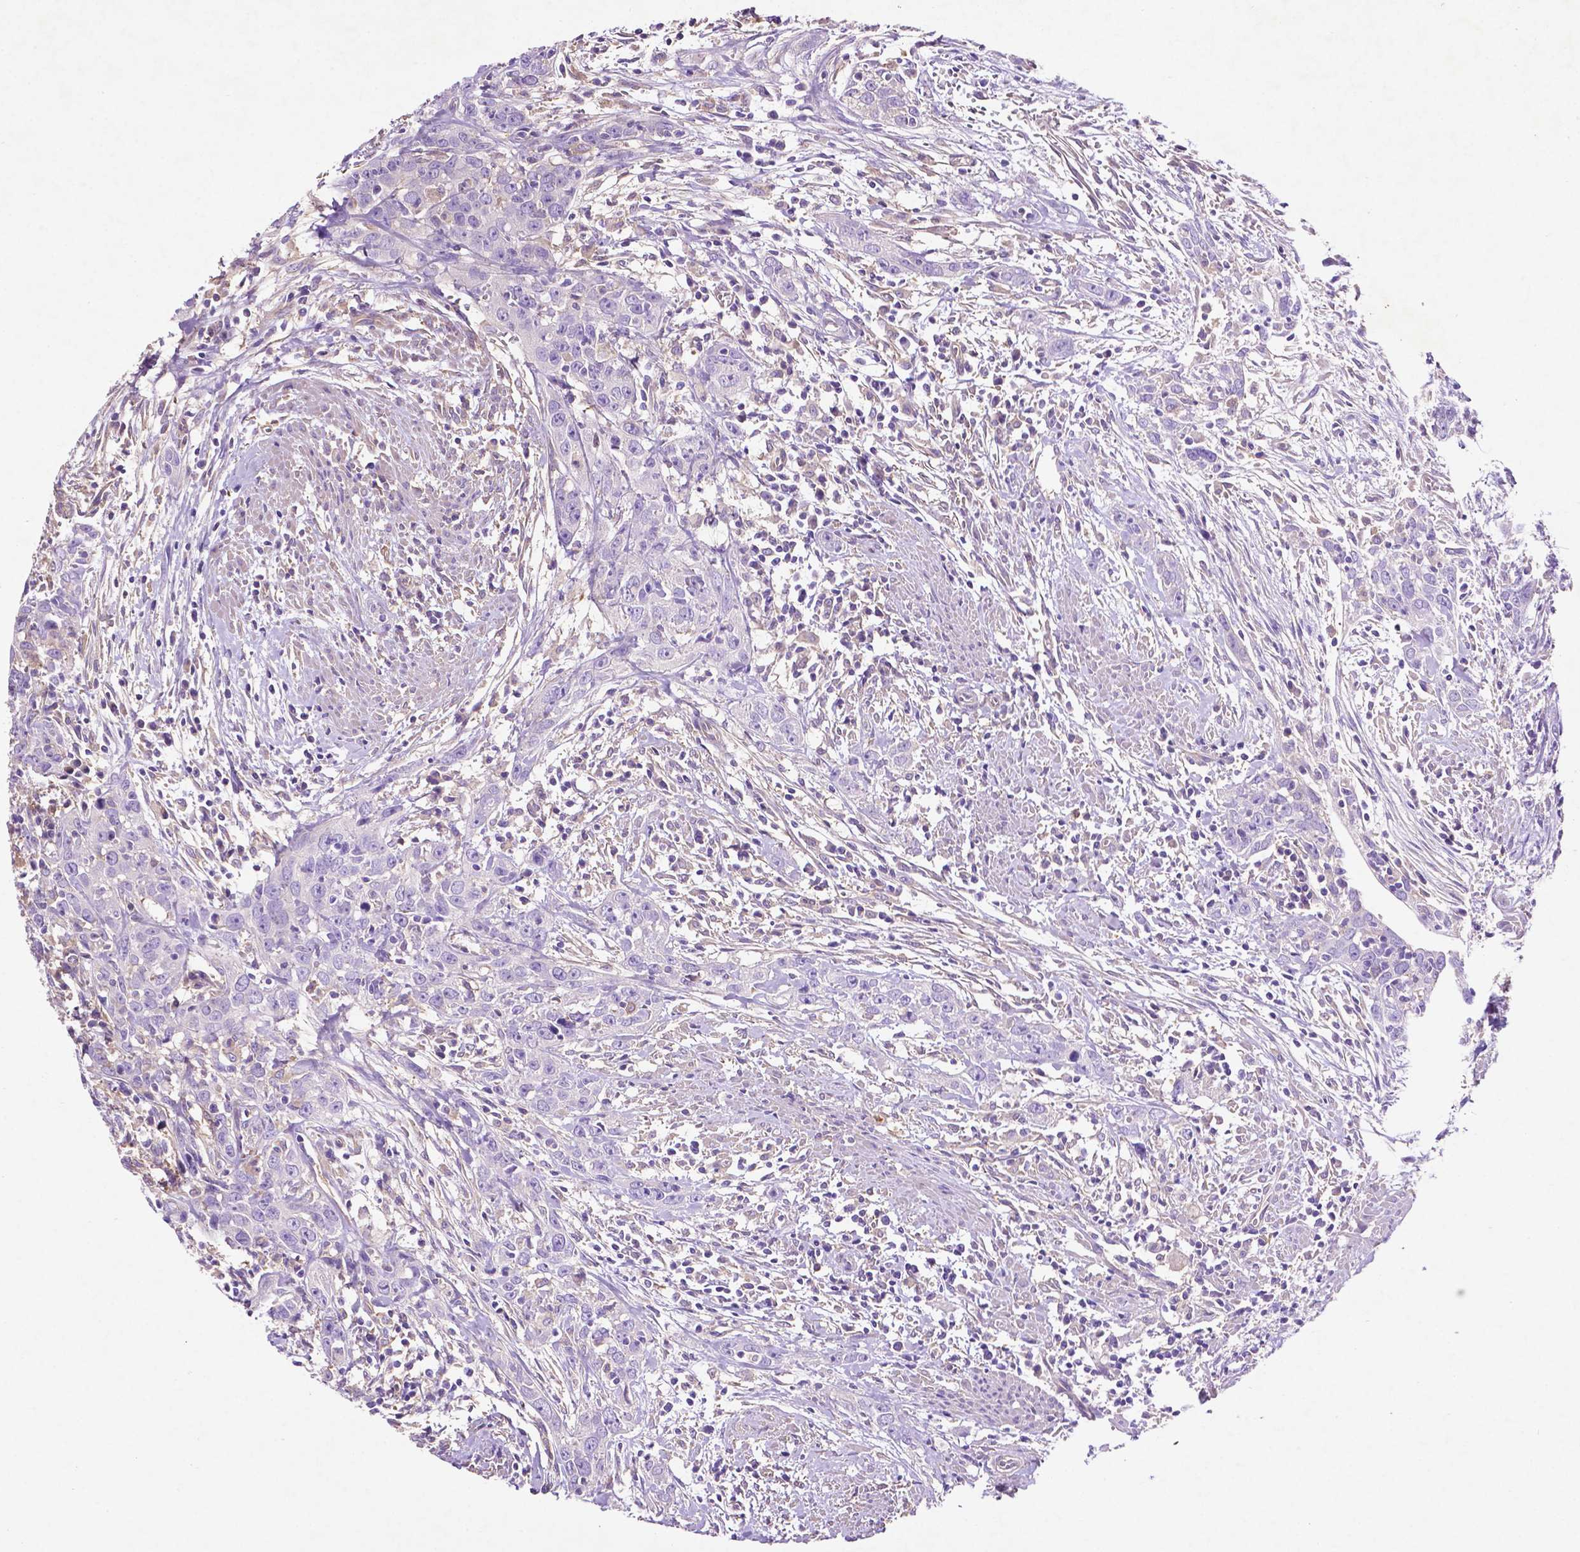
{"staining": {"intensity": "negative", "quantity": "none", "location": "none"}, "tissue": "urothelial cancer", "cell_type": "Tumor cells", "image_type": "cancer", "snomed": [{"axis": "morphology", "description": "Urothelial carcinoma, High grade"}, {"axis": "topography", "description": "Urinary bladder"}], "caption": "This is an IHC photomicrograph of human urothelial cancer. There is no expression in tumor cells.", "gene": "GDPD5", "patient": {"sex": "male", "age": 83}}